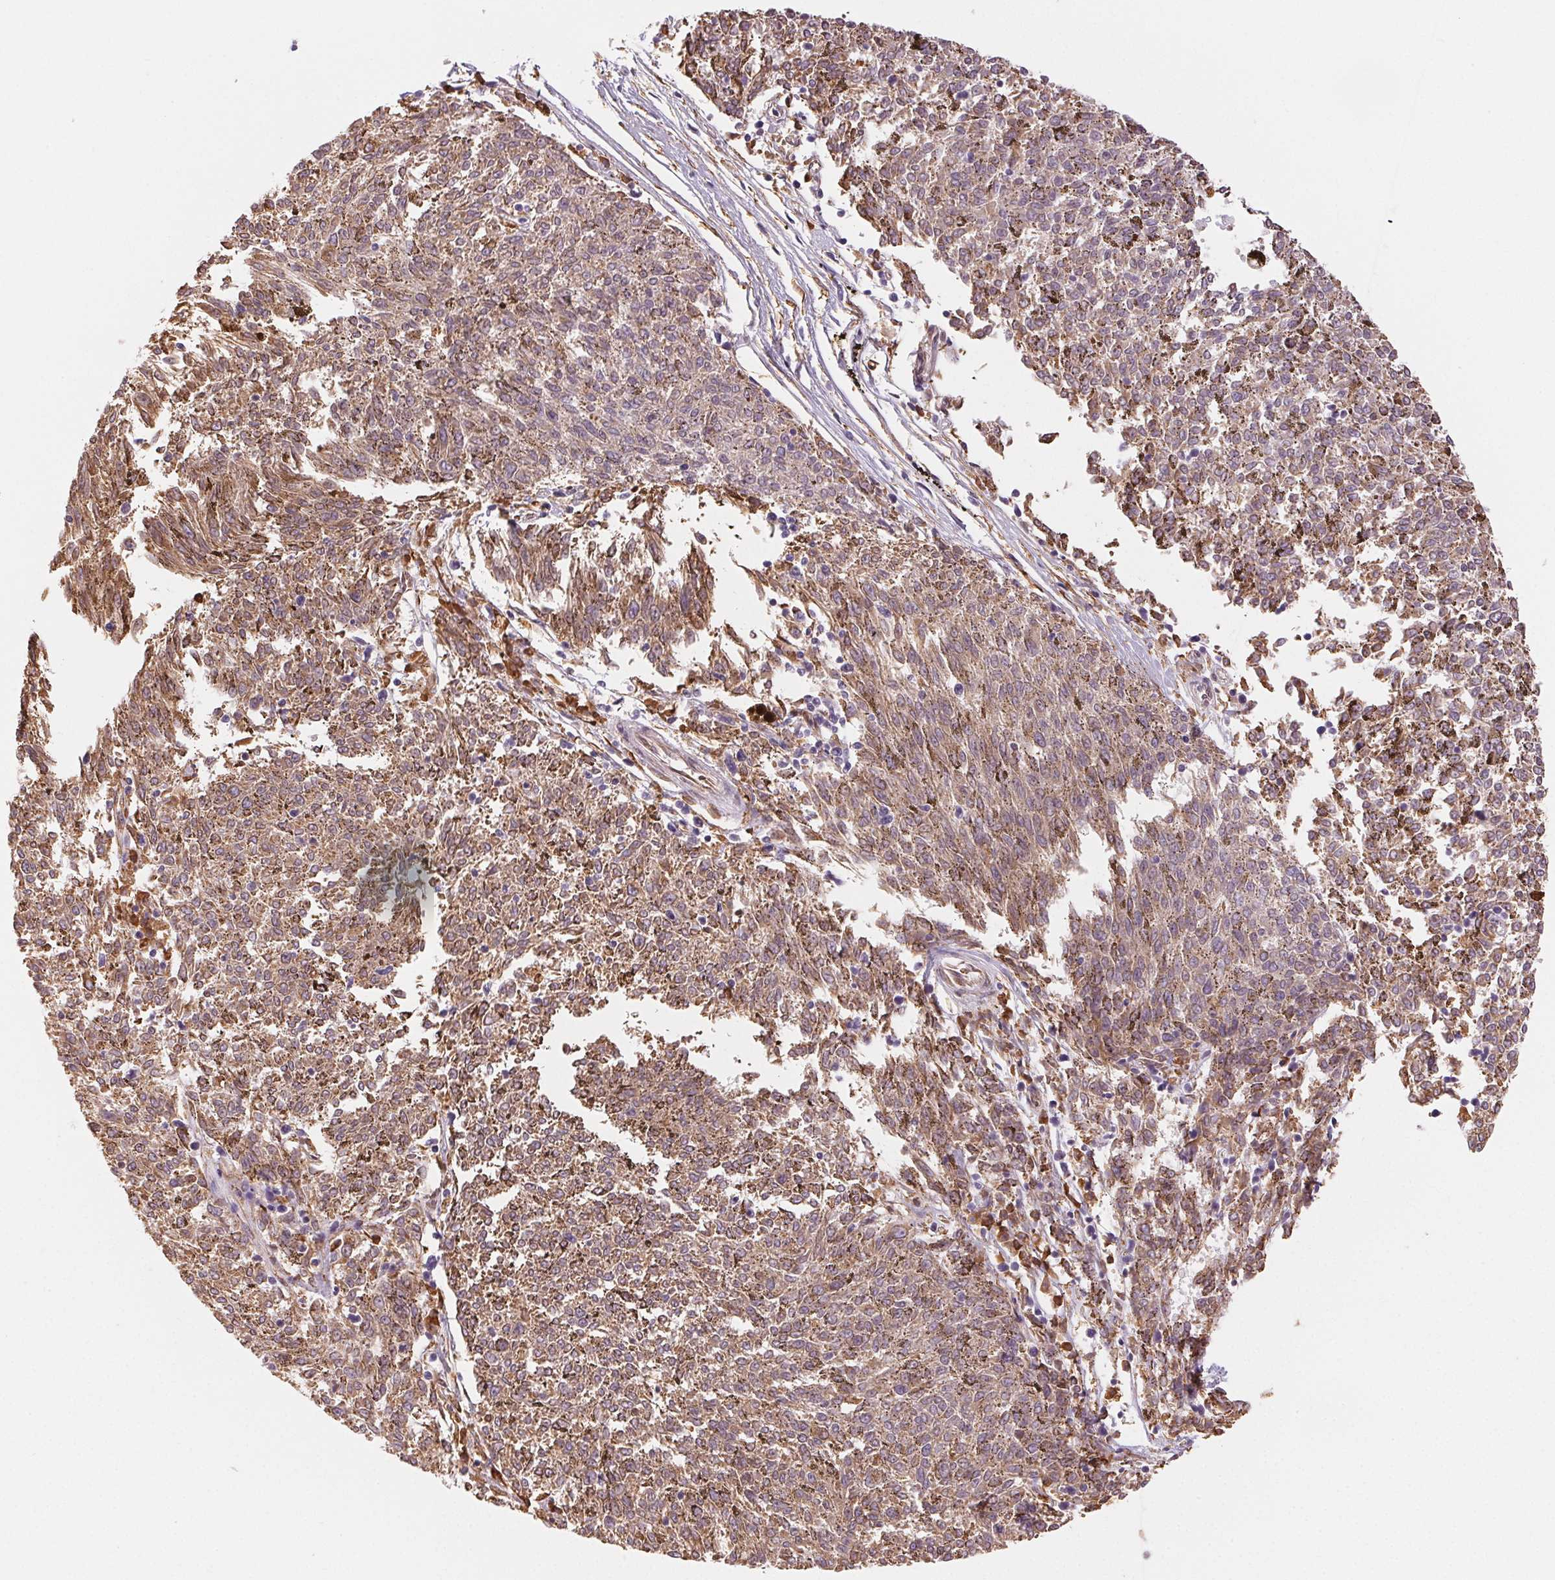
{"staining": {"intensity": "weak", "quantity": ">75%", "location": "cytoplasmic/membranous"}, "tissue": "melanoma", "cell_type": "Tumor cells", "image_type": "cancer", "snomed": [{"axis": "morphology", "description": "Malignant melanoma, NOS"}, {"axis": "topography", "description": "Skin"}], "caption": "Tumor cells reveal weak cytoplasmic/membranous positivity in about >75% of cells in melanoma. (DAB (3,3'-diaminobenzidine) = brown stain, brightfield microscopy at high magnification).", "gene": "RCN3", "patient": {"sex": "female", "age": 72}}